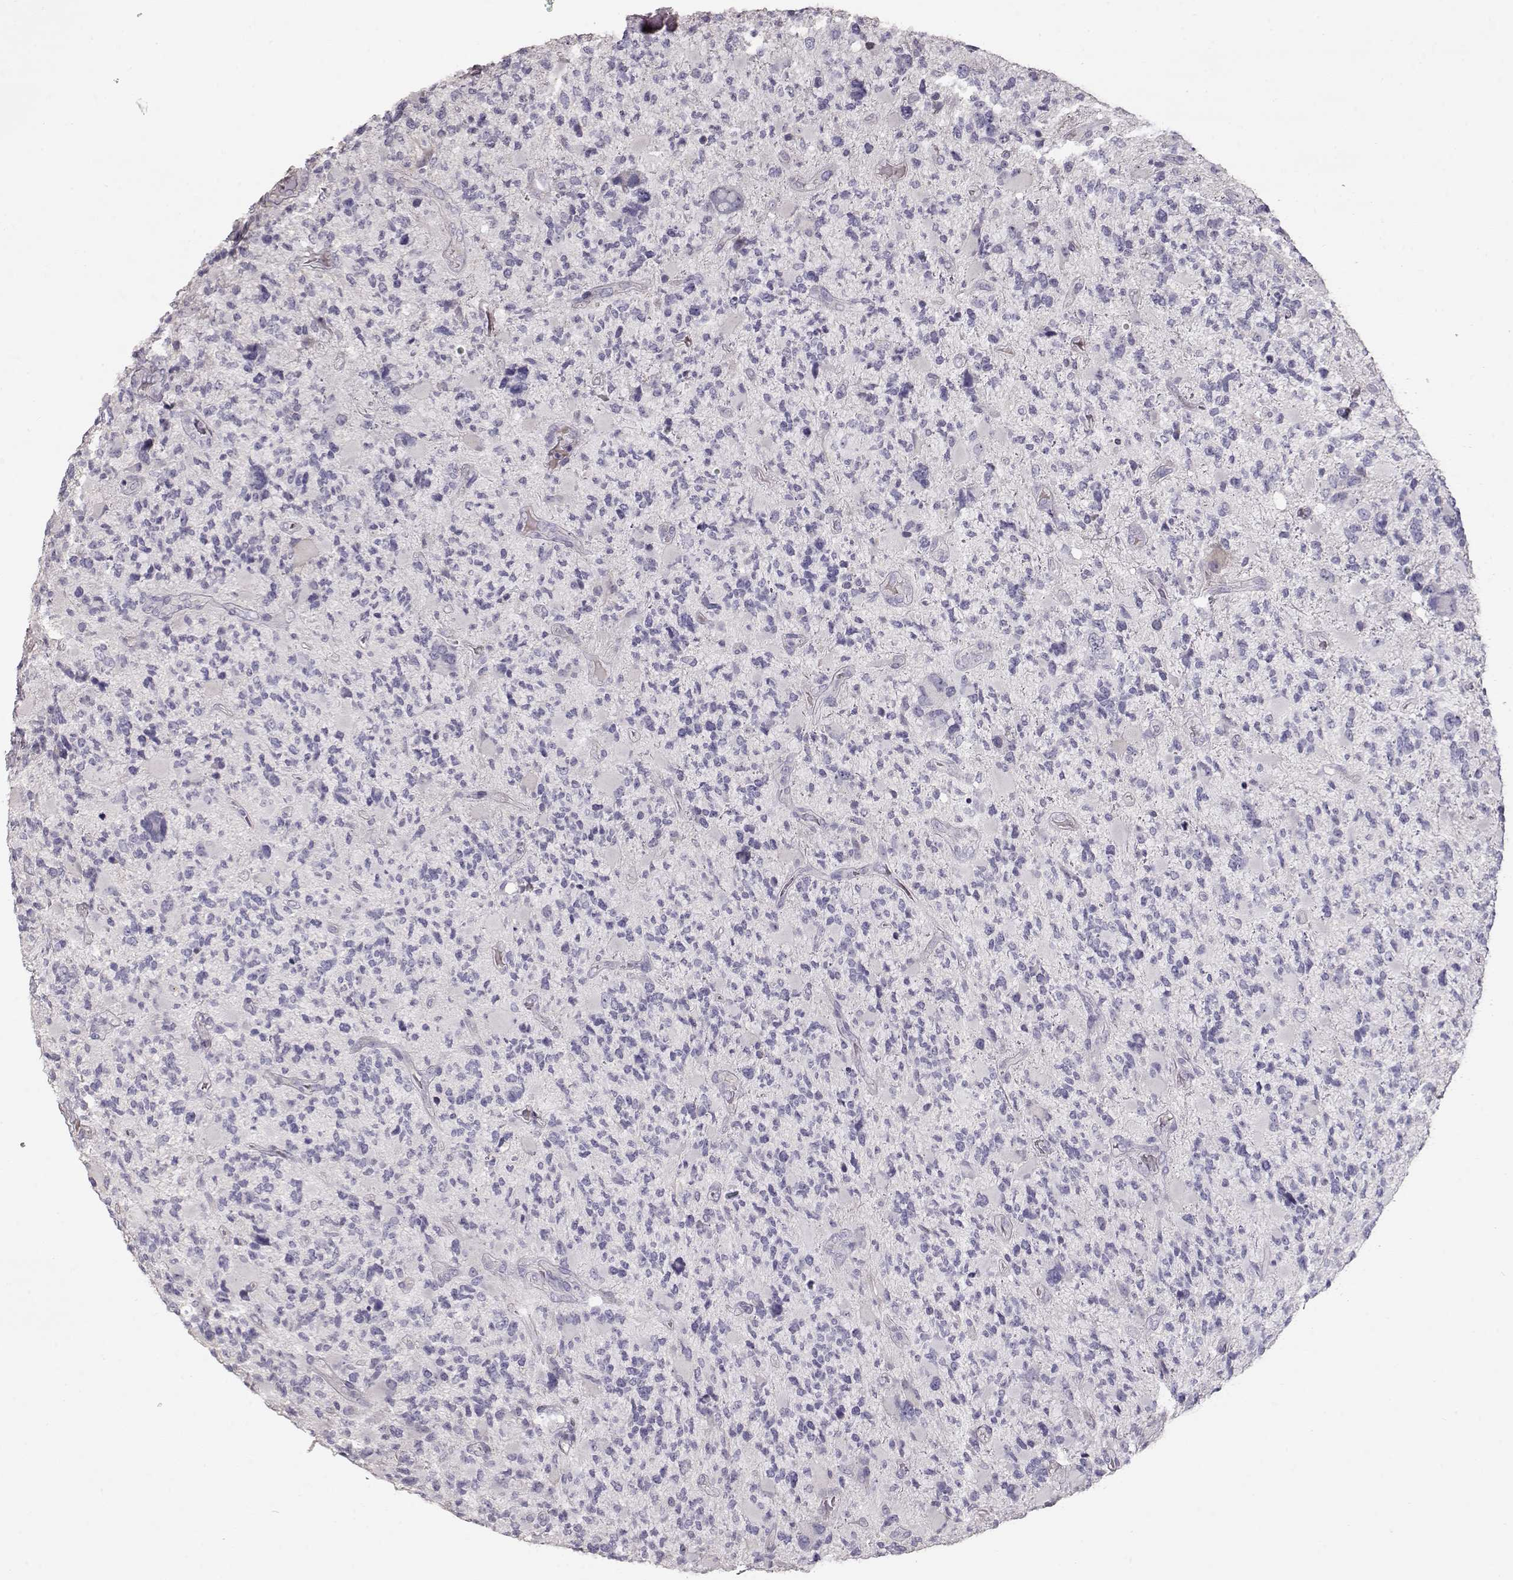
{"staining": {"intensity": "negative", "quantity": "none", "location": "none"}, "tissue": "glioma", "cell_type": "Tumor cells", "image_type": "cancer", "snomed": [{"axis": "morphology", "description": "Glioma, malignant, High grade"}, {"axis": "topography", "description": "Brain"}], "caption": "There is no significant positivity in tumor cells of malignant glioma (high-grade).", "gene": "SLC18A1", "patient": {"sex": "female", "age": 71}}